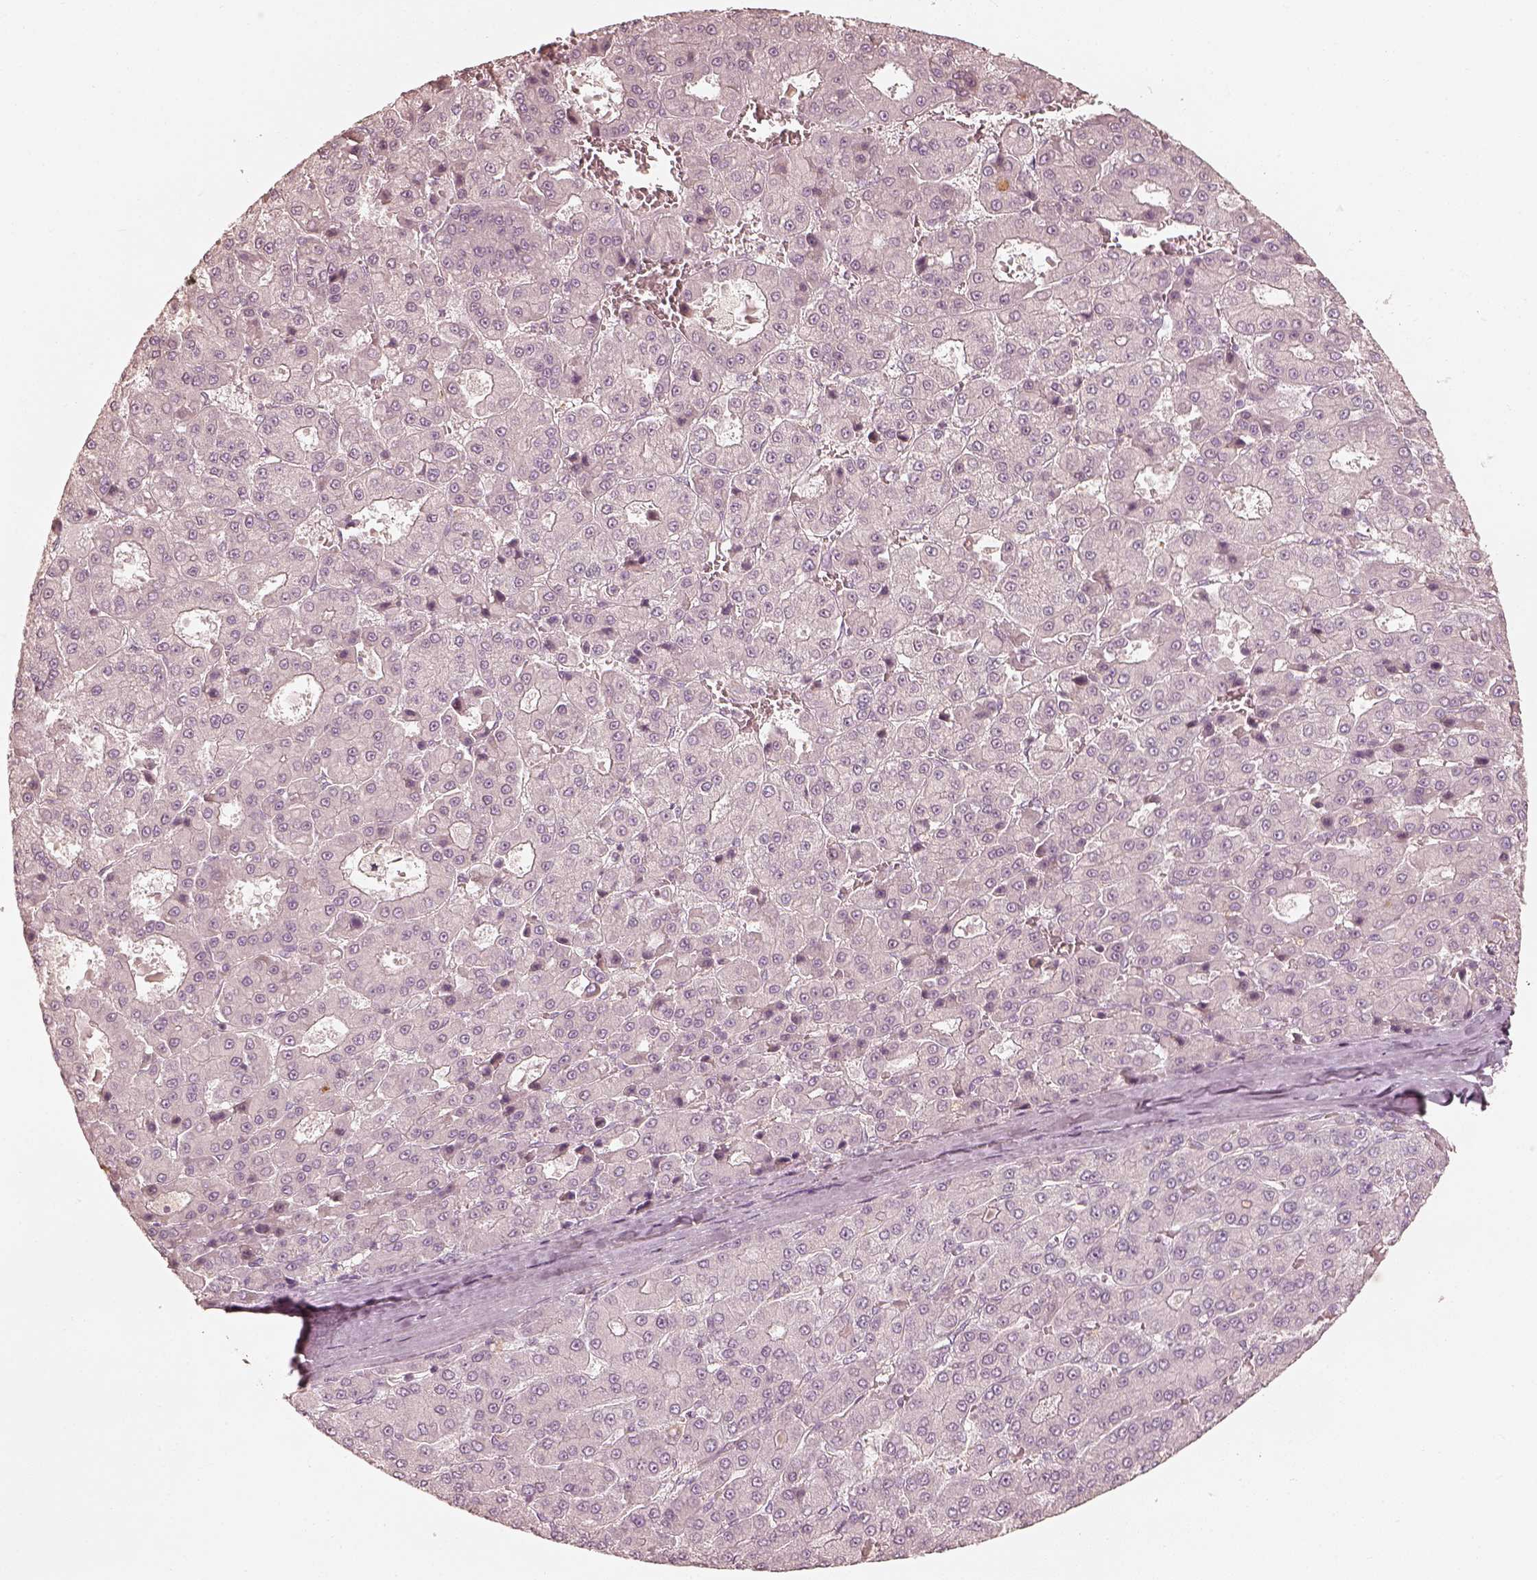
{"staining": {"intensity": "negative", "quantity": "none", "location": "none"}, "tissue": "liver cancer", "cell_type": "Tumor cells", "image_type": "cancer", "snomed": [{"axis": "morphology", "description": "Carcinoma, Hepatocellular, NOS"}, {"axis": "topography", "description": "Liver"}], "caption": "IHC of human liver hepatocellular carcinoma shows no staining in tumor cells.", "gene": "FMNL2", "patient": {"sex": "male", "age": 70}}